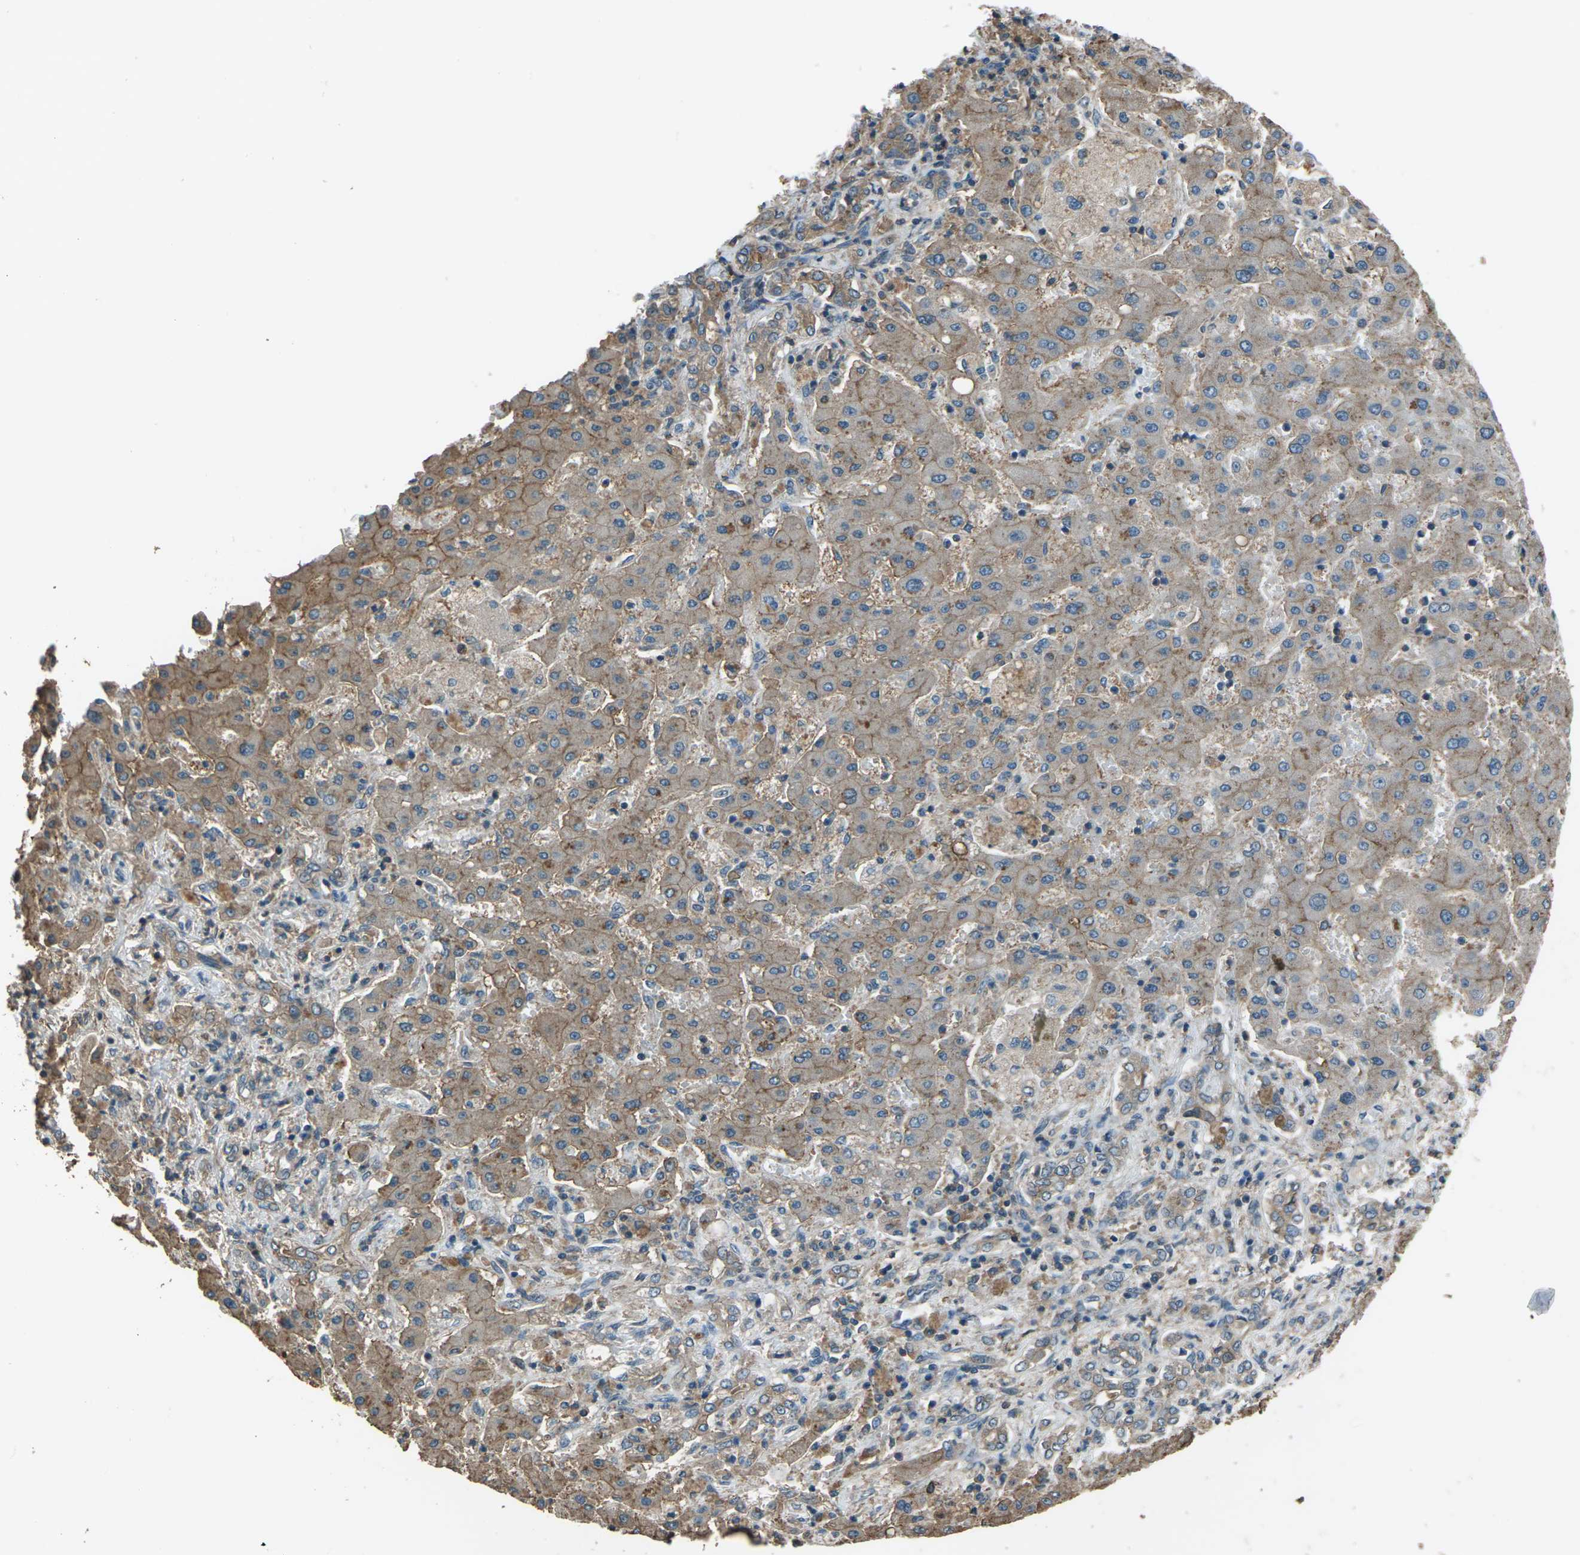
{"staining": {"intensity": "weak", "quantity": ">75%", "location": "cytoplasmic/membranous"}, "tissue": "liver cancer", "cell_type": "Tumor cells", "image_type": "cancer", "snomed": [{"axis": "morphology", "description": "Cholangiocarcinoma"}, {"axis": "topography", "description": "Liver"}], "caption": "A photomicrograph showing weak cytoplasmic/membranous staining in about >75% of tumor cells in liver cancer, as visualized by brown immunohistochemical staining.", "gene": "CMTM4", "patient": {"sex": "male", "age": 50}}